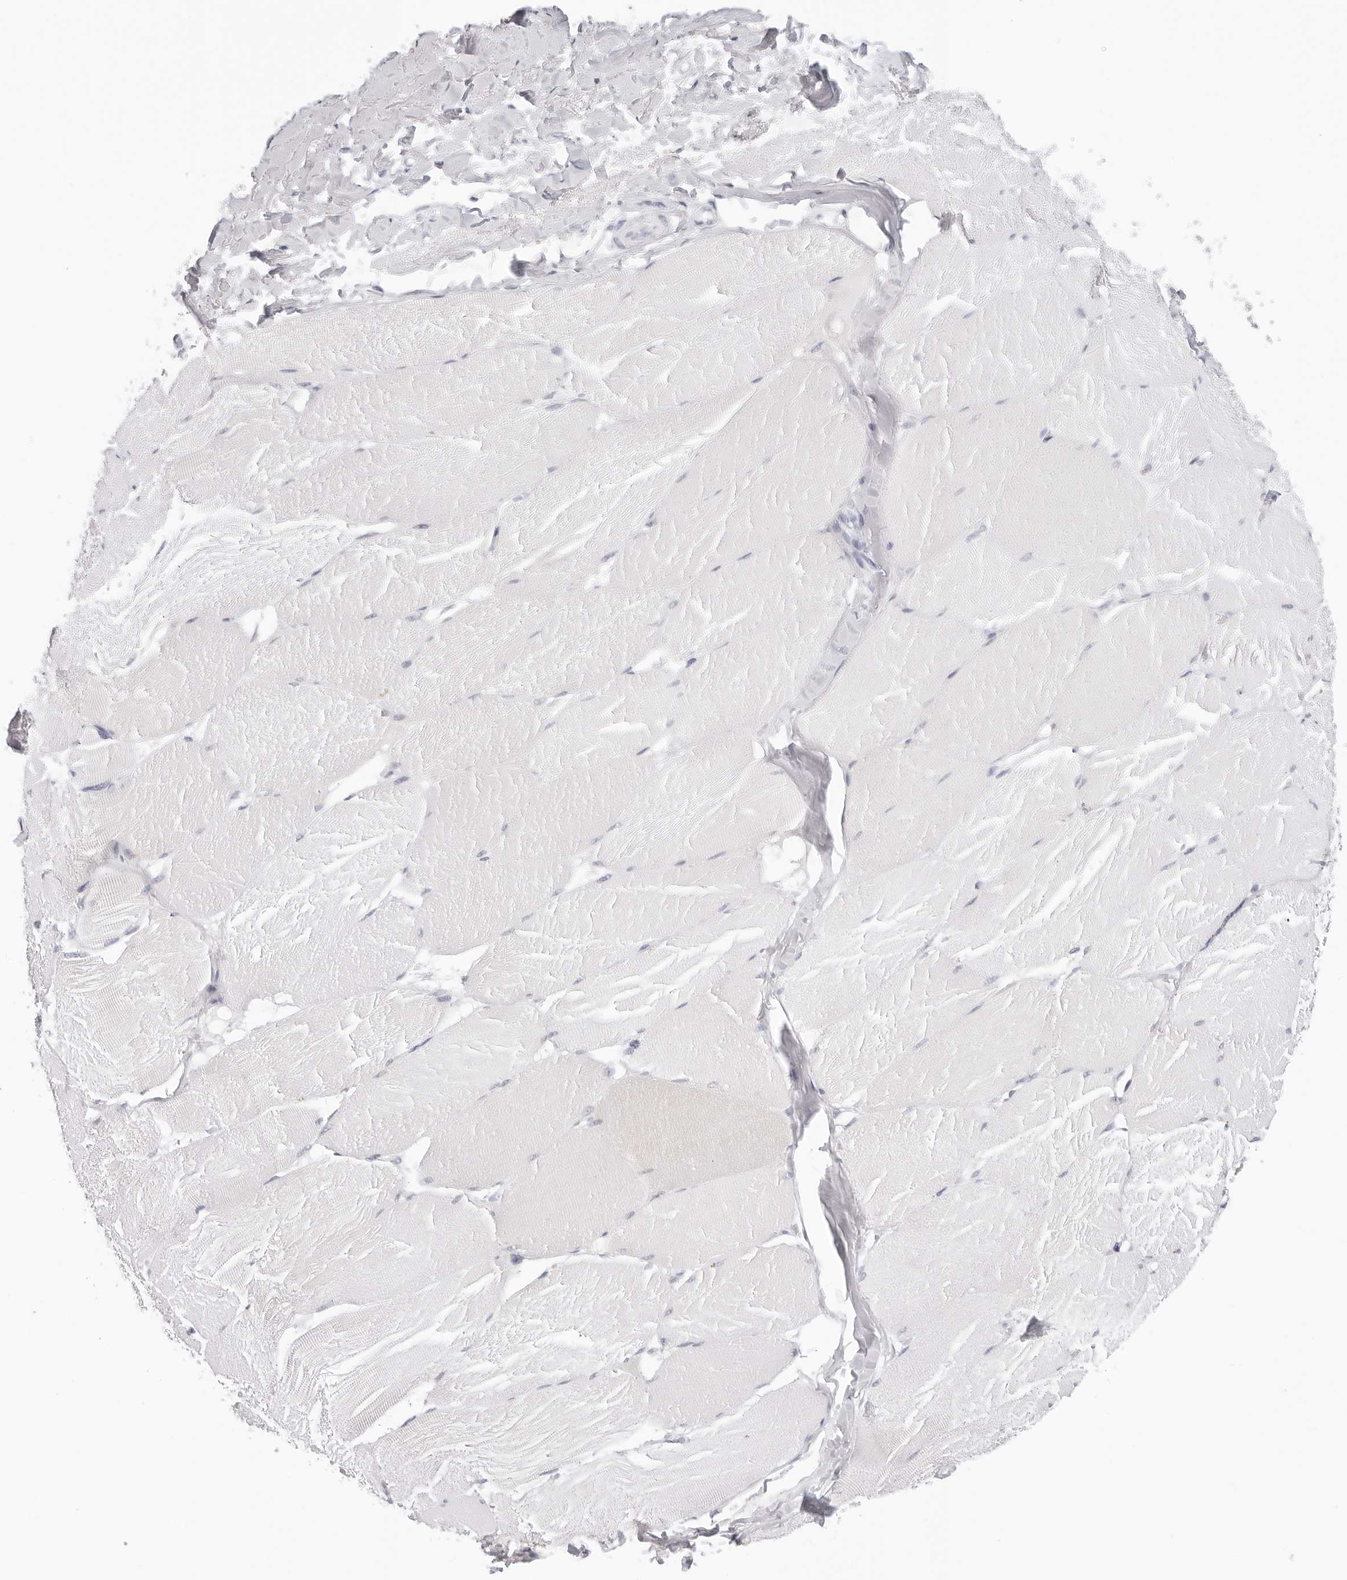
{"staining": {"intensity": "negative", "quantity": "none", "location": "none"}, "tissue": "skeletal muscle", "cell_type": "Myocytes", "image_type": "normal", "snomed": [{"axis": "morphology", "description": "Normal tissue, NOS"}, {"axis": "topography", "description": "Skin"}, {"axis": "topography", "description": "Skeletal muscle"}], "caption": "Immunohistochemistry histopathology image of normal skeletal muscle: skeletal muscle stained with DAB (3,3'-diaminobenzidine) shows no significant protein staining in myocytes. The staining is performed using DAB (3,3'-diaminobenzidine) brown chromogen with nuclei counter-stained in using hematoxylin.", "gene": "EDN2", "patient": {"sex": "male", "age": 83}}